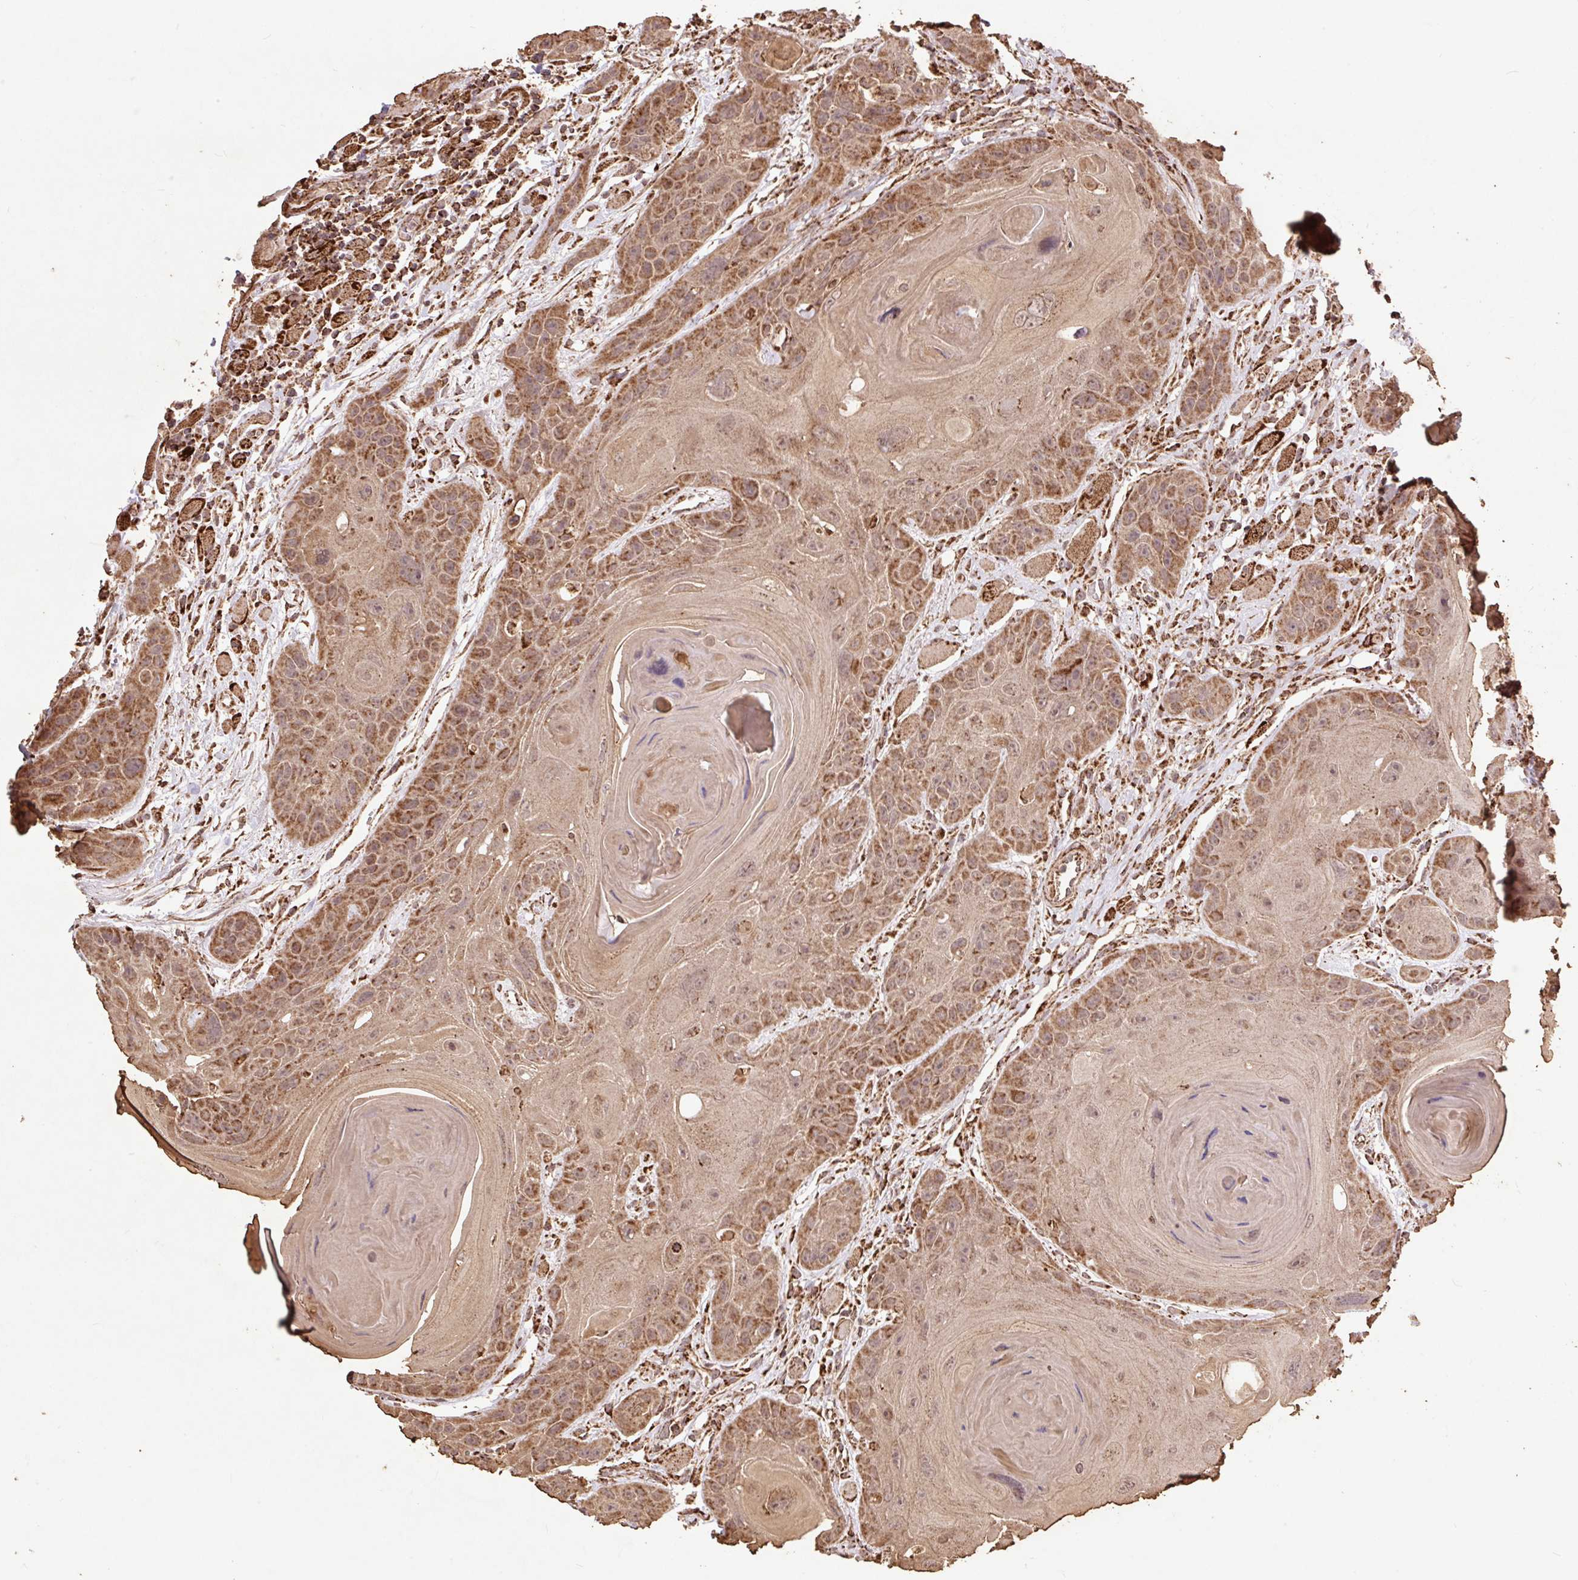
{"staining": {"intensity": "moderate", "quantity": ">75%", "location": "cytoplasmic/membranous"}, "tissue": "head and neck cancer", "cell_type": "Tumor cells", "image_type": "cancer", "snomed": [{"axis": "morphology", "description": "Squamous cell carcinoma, NOS"}, {"axis": "topography", "description": "Head-Neck"}], "caption": "IHC photomicrograph of neoplastic tissue: squamous cell carcinoma (head and neck) stained using immunohistochemistry (IHC) shows medium levels of moderate protein expression localized specifically in the cytoplasmic/membranous of tumor cells, appearing as a cytoplasmic/membranous brown color.", "gene": "ATP5F1A", "patient": {"sex": "female", "age": 59}}